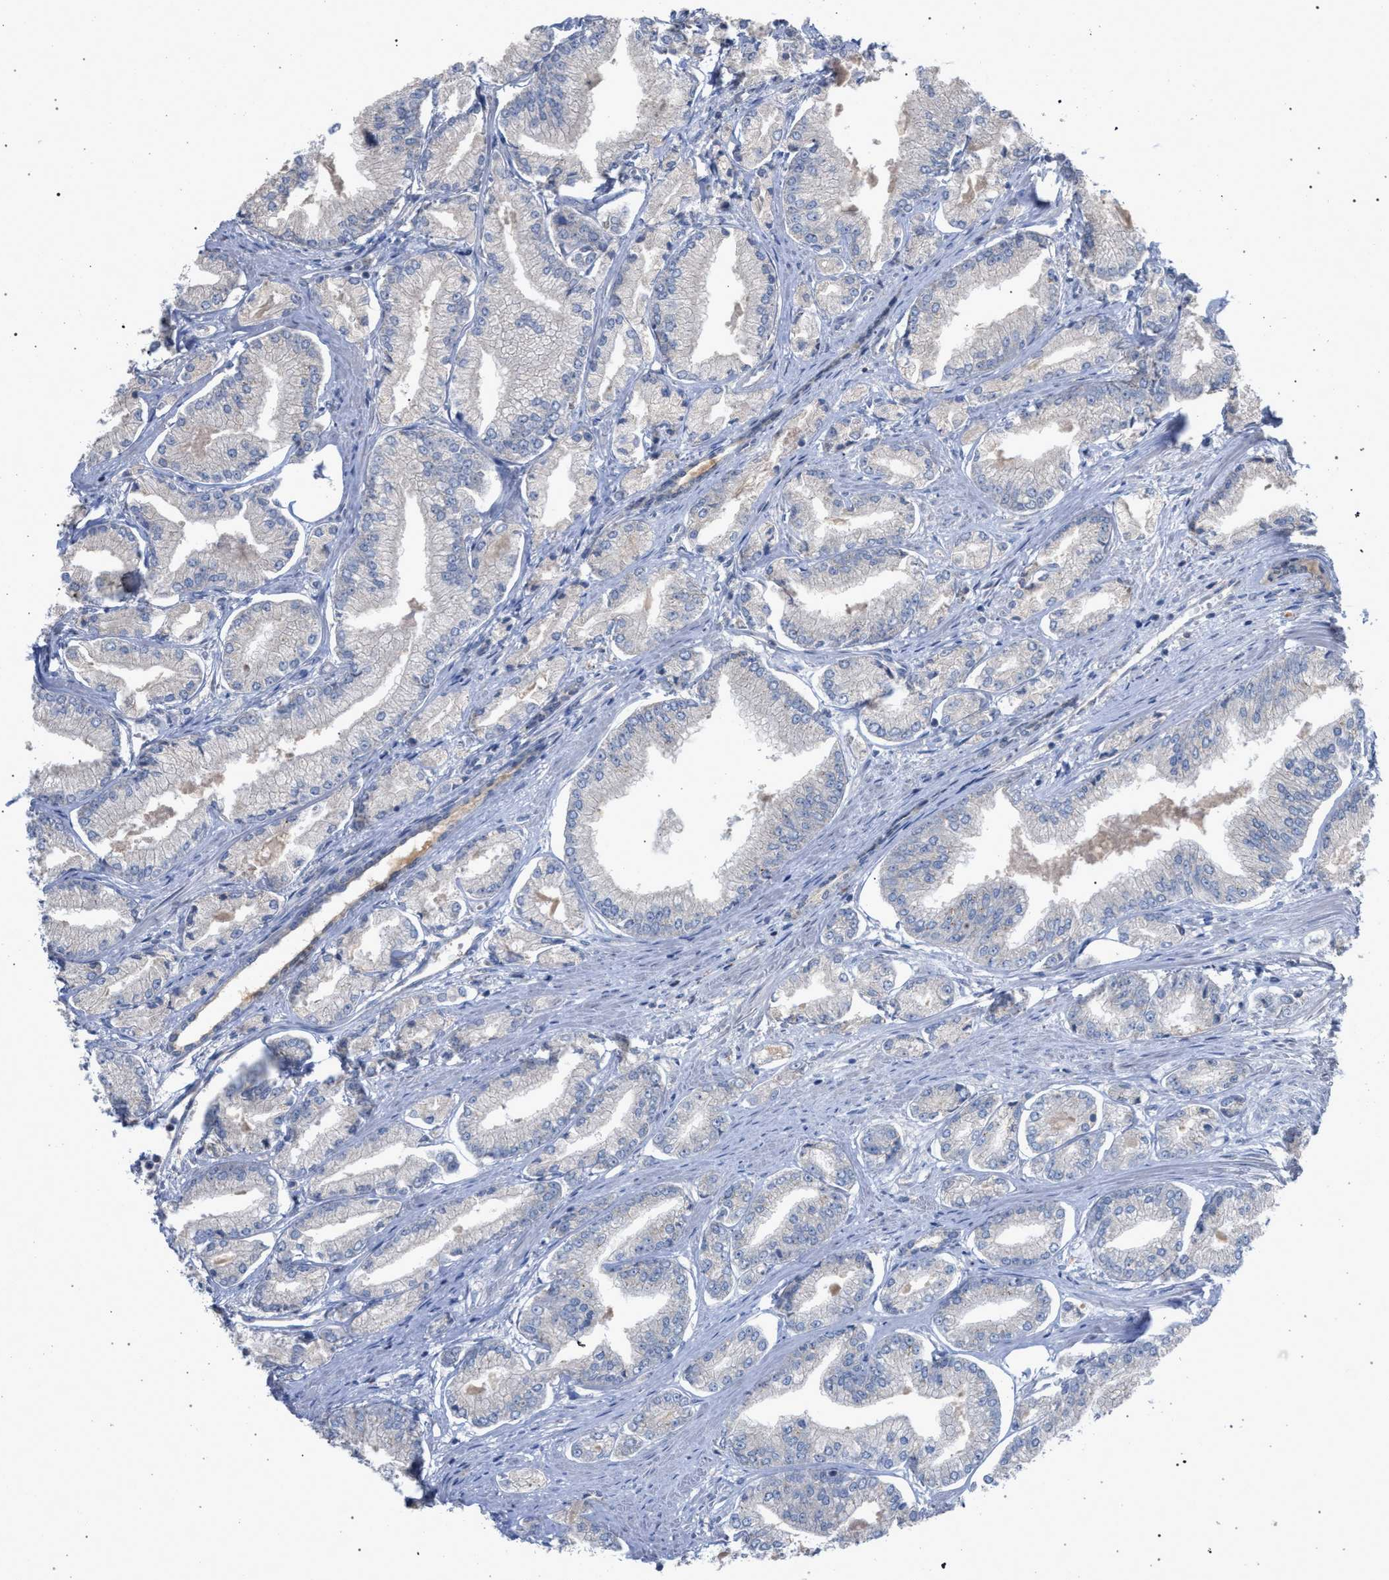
{"staining": {"intensity": "negative", "quantity": "none", "location": "none"}, "tissue": "prostate cancer", "cell_type": "Tumor cells", "image_type": "cancer", "snomed": [{"axis": "morphology", "description": "Adenocarcinoma, Low grade"}, {"axis": "topography", "description": "Prostate"}], "caption": "This is a histopathology image of immunohistochemistry staining of prostate low-grade adenocarcinoma, which shows no expression in tumor cells.", "gene": "TECPR1", "patient": {"sex": "male", "age": 52}}